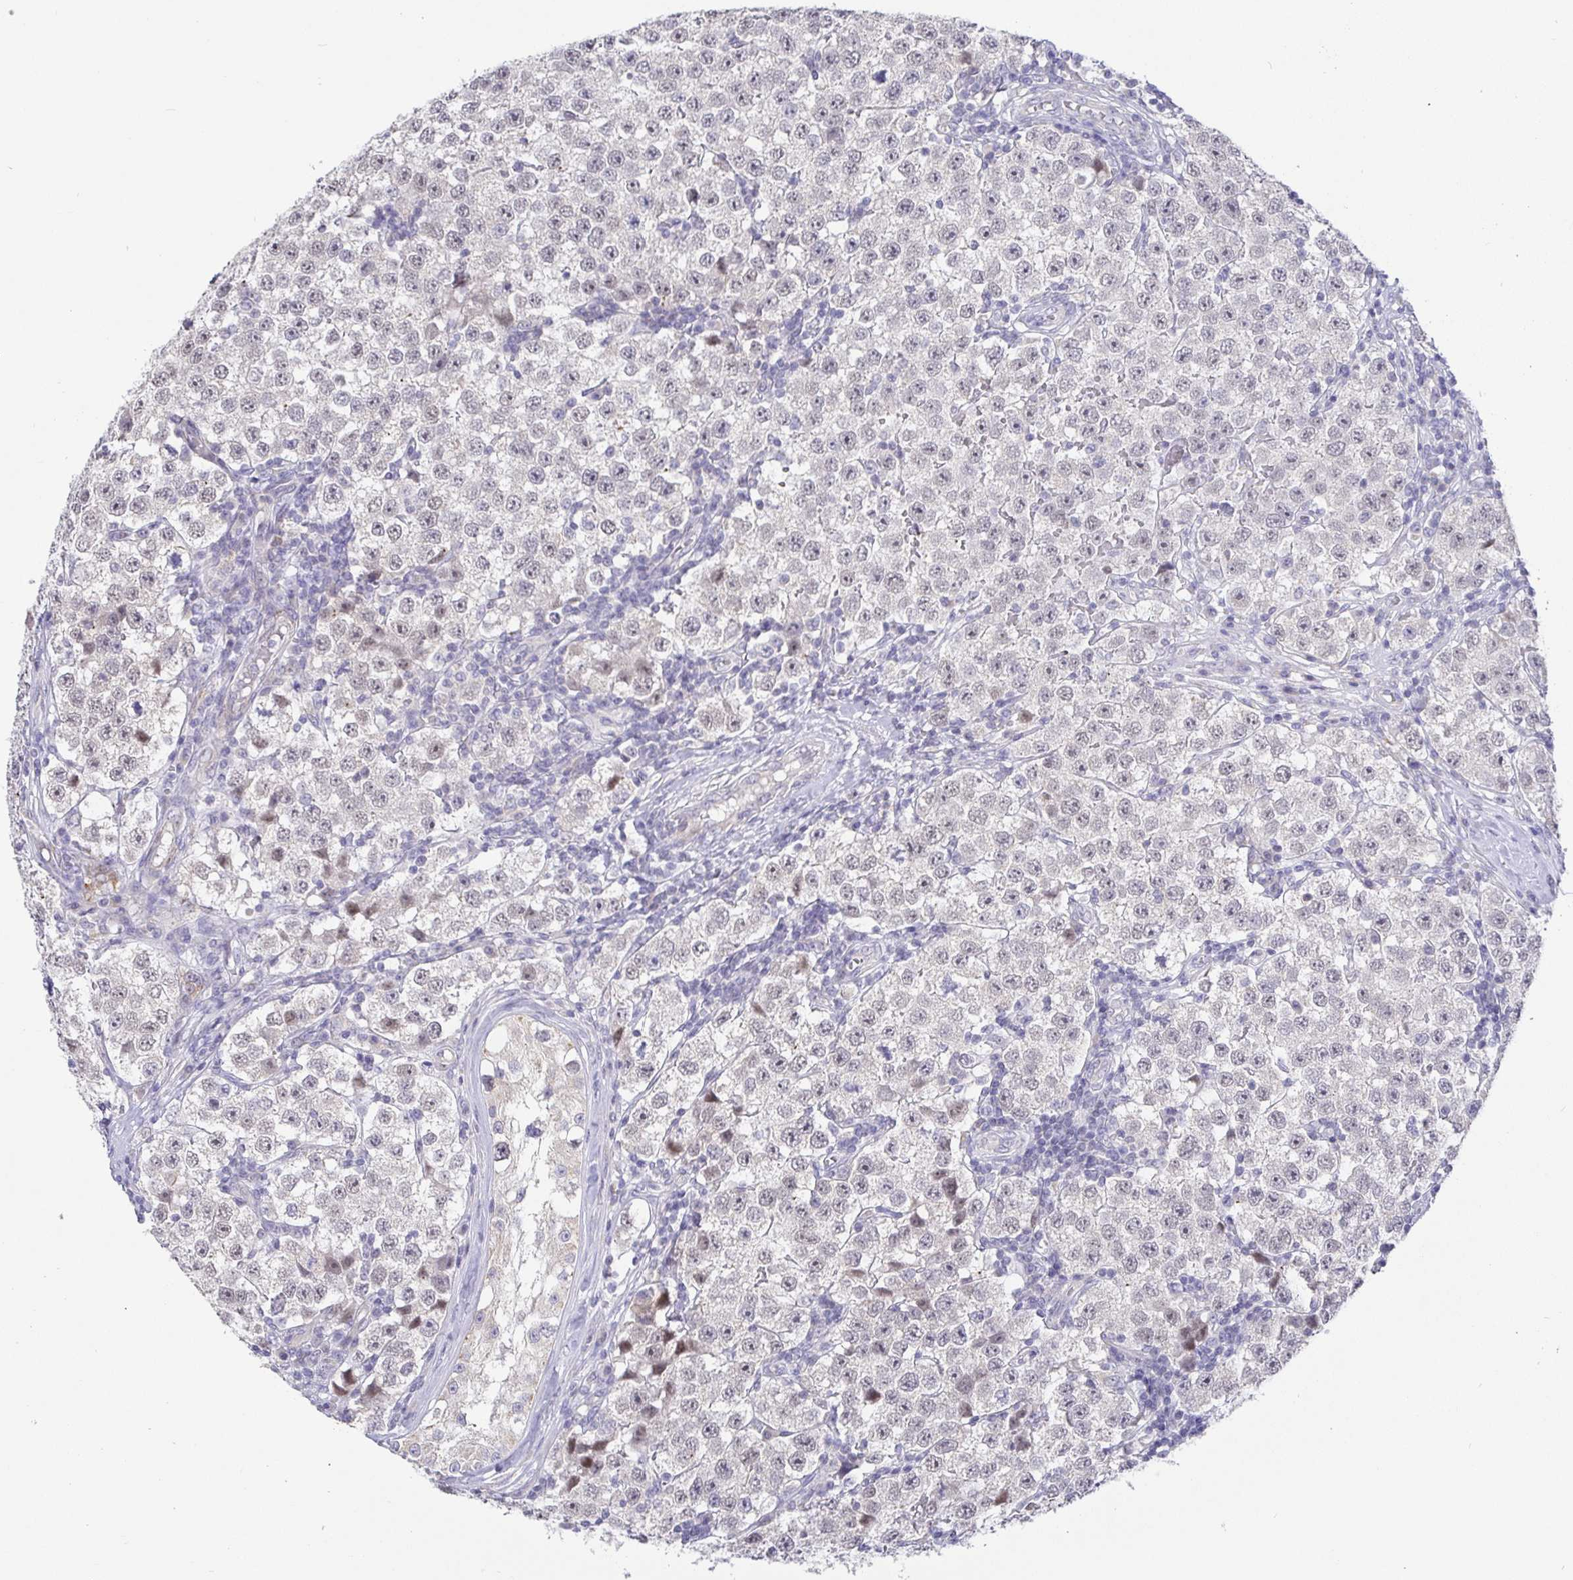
{"staining": {"intensity": "negative", "quantity": "none", "location": "none"}, "tissue": "testis cancer", "cell_type": "Tumor cells", "image_type": "cancer", "snomed": [{"axis": "morphology", "description": "Seminoma, NOS"}, {"axis": "topography", "description": "Testis"}], "caption": "Tumor cells are negative for brown protein staining in testis seminoma.", "gene": "CIT", "patient": {"sex": "male", "age": 34}}